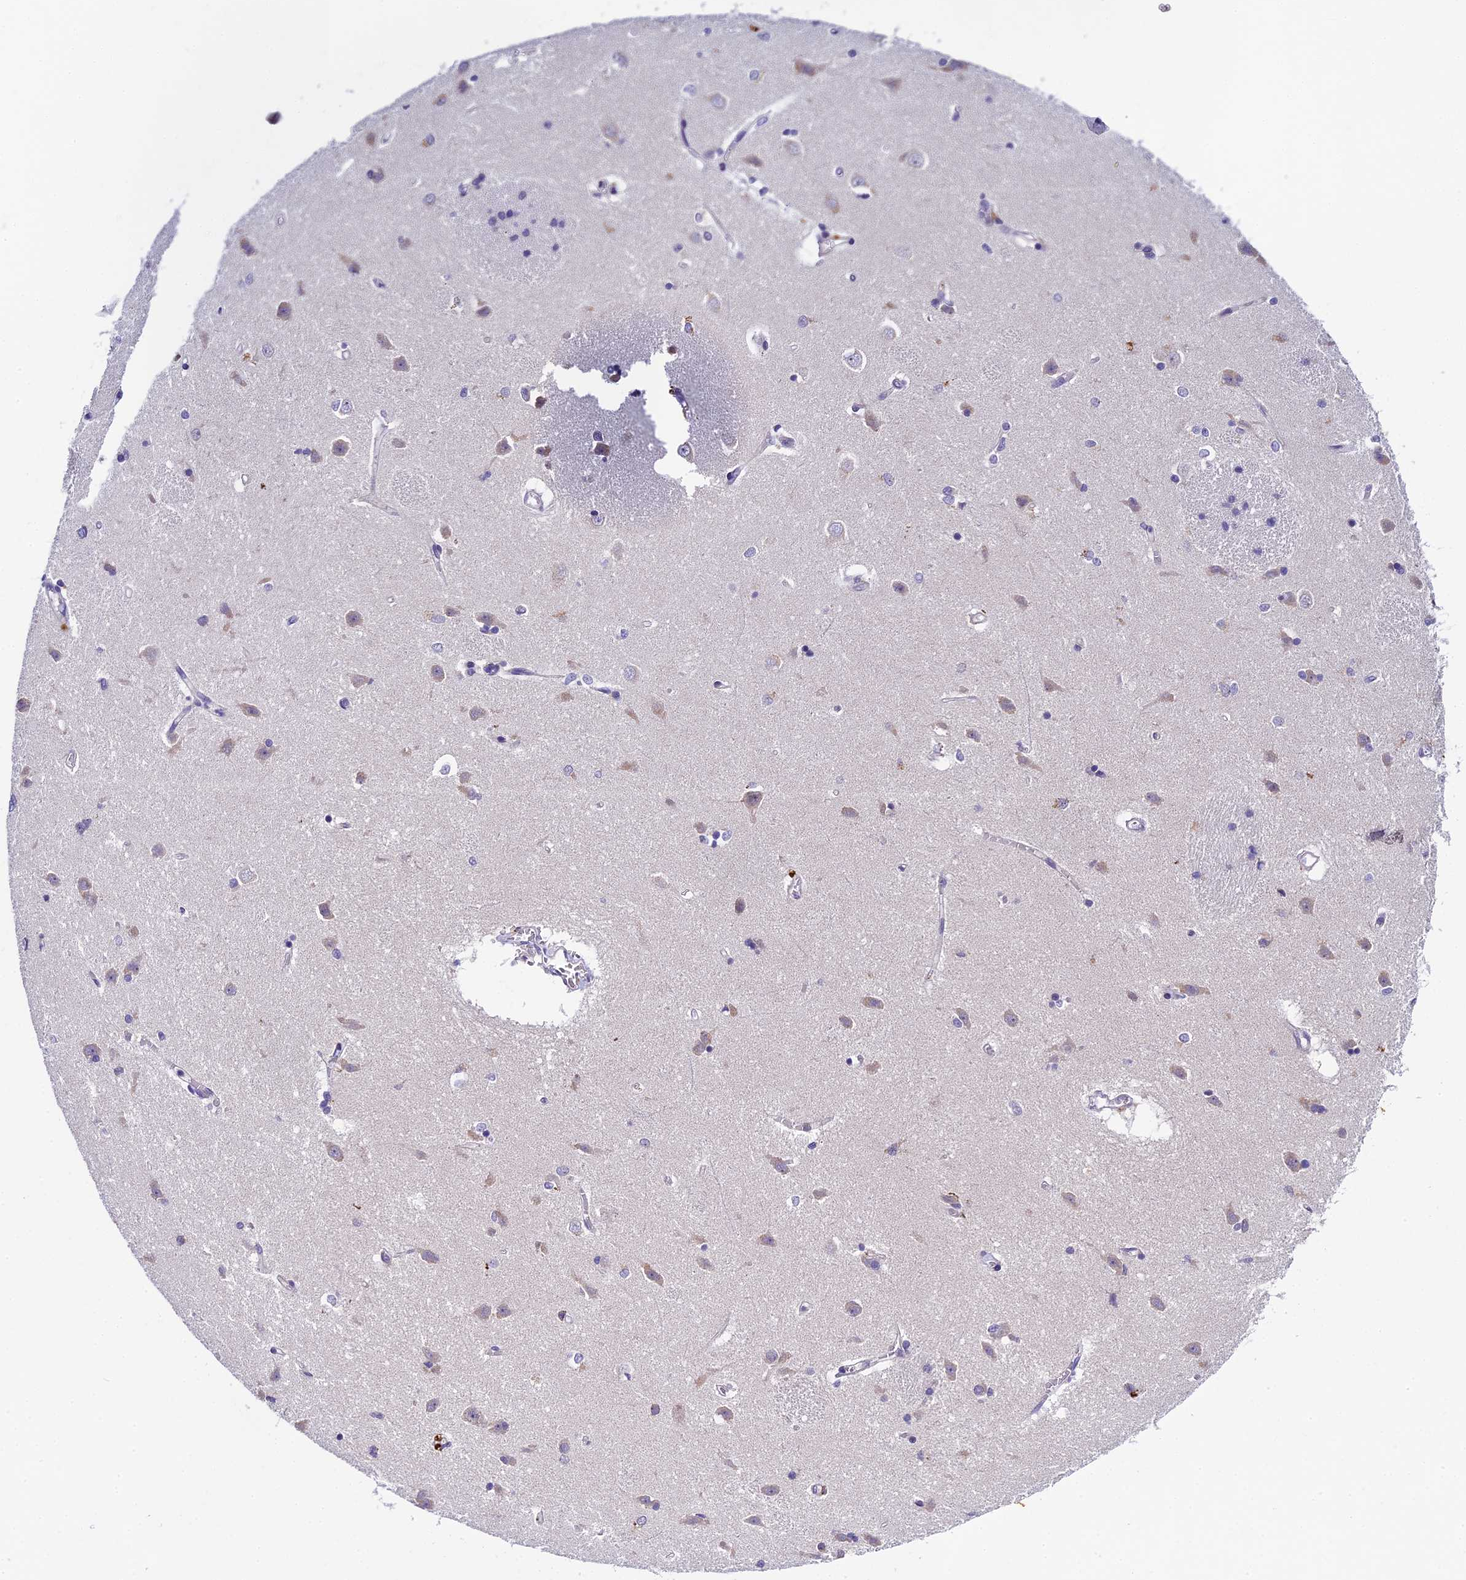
{"staining": {"intensity": "negative", "quantity": "none", "location": "none"}, "tissue": "caudate", "cell_type": "Glial cells", "image_type": "normal", "snomed": [{"axis": "morphology", "description": "Normal tissue, NOS"}, {"axis": "topography", "description": "Lateral ventricle wall"}], "caption": "This is a micrograph of IHC staining of normal caudate, which shows no staining in glial cells. (Immunohistochemistry (ihc), brightfield microscopy, high magnification).", "gene": "ENKD1", "patient": {"sex": "male", "age": 37}}